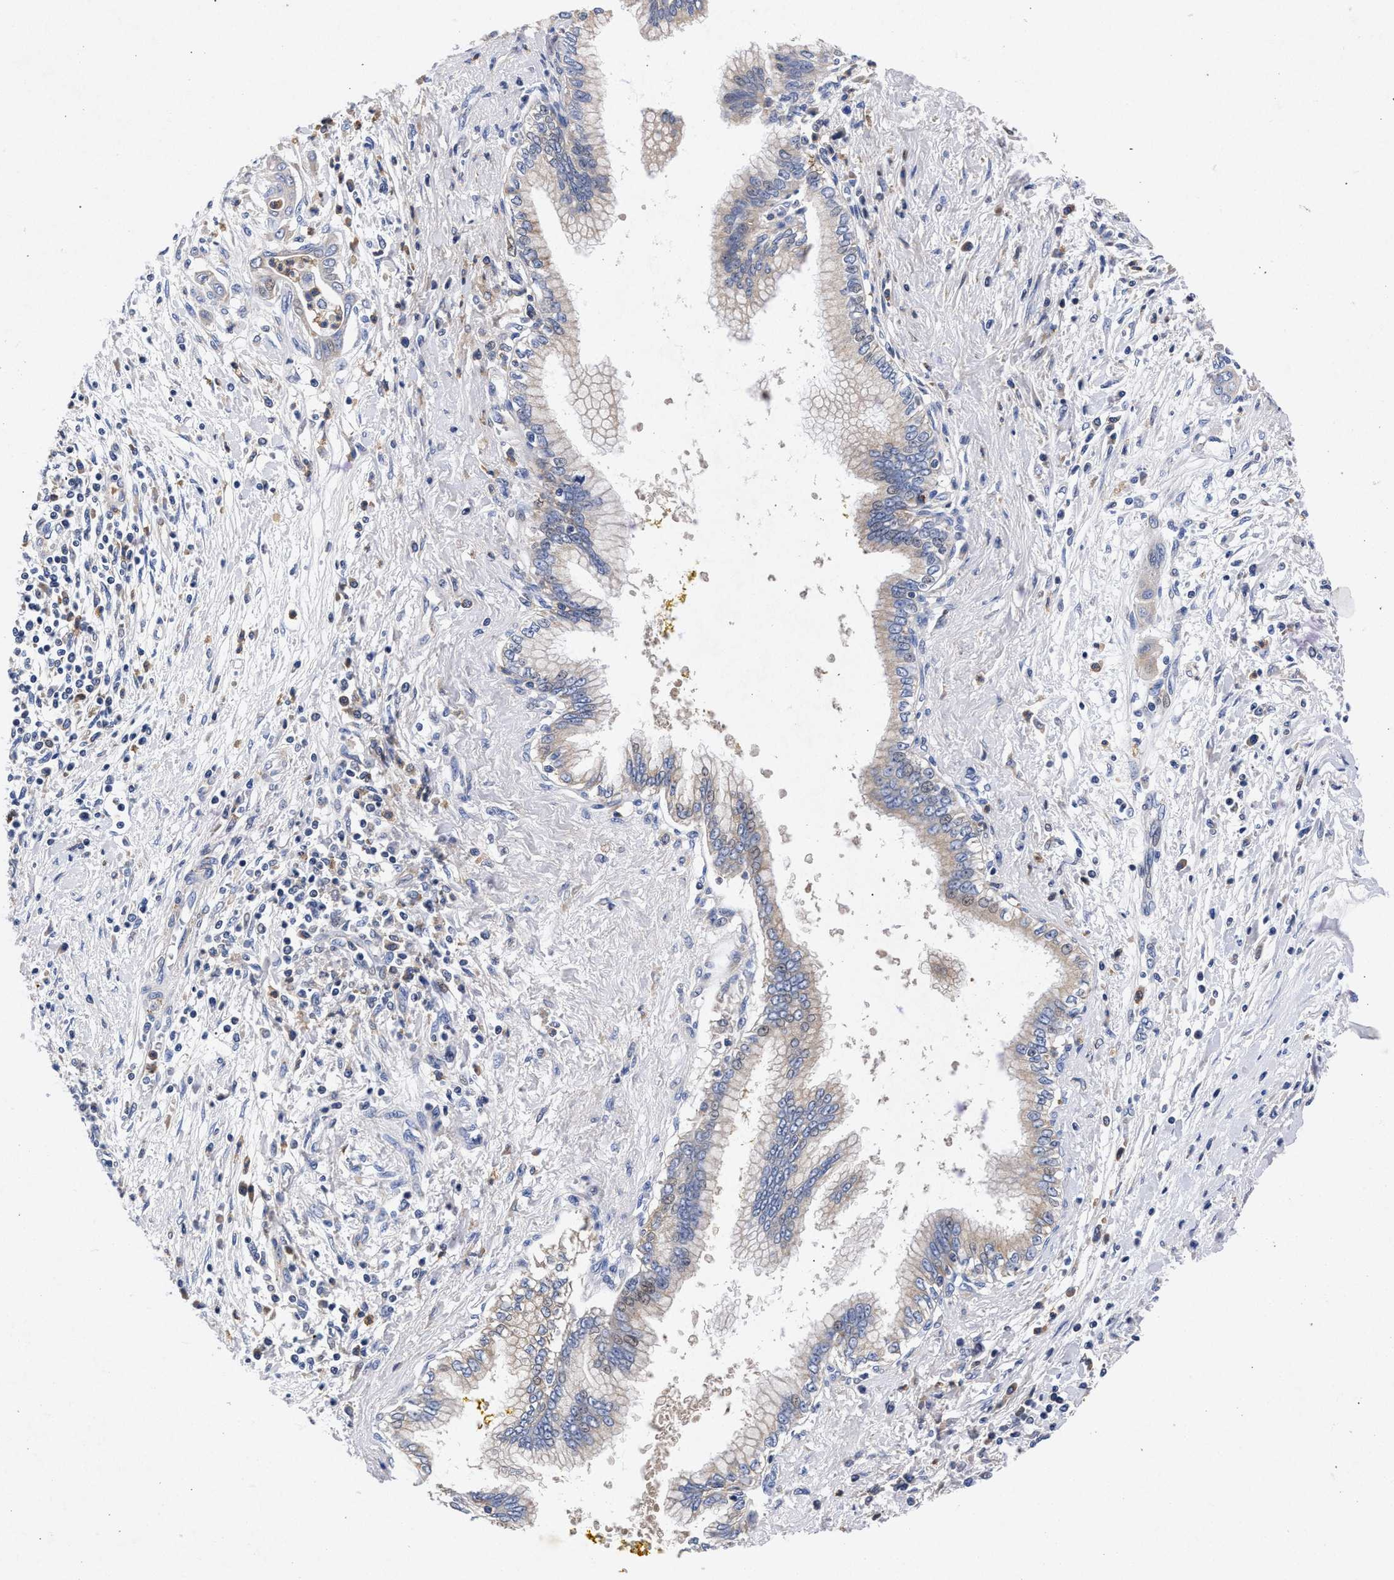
{"staining": {"intensity": "negative", "quantity": "none", "location": "none"}, "tissue": "pancreatic cancer", "cell_type": "Tumor cells", "image_type": "cancer", "snomed": [{"axis": "morphology", "description": "Adenocarcinoma, NOS"}, {"axis": "topography", "description": "Pancreas"}], "caption": "This micrograph is of pancreatic cancer stained with immunohistochemistry (IHC) to label a protein in brown with the nuclei are counter-stained blue. There is no positivity in tumor cells.", "gene": "HSD17B14", "patient": {"sex": "male", "age": 58}}